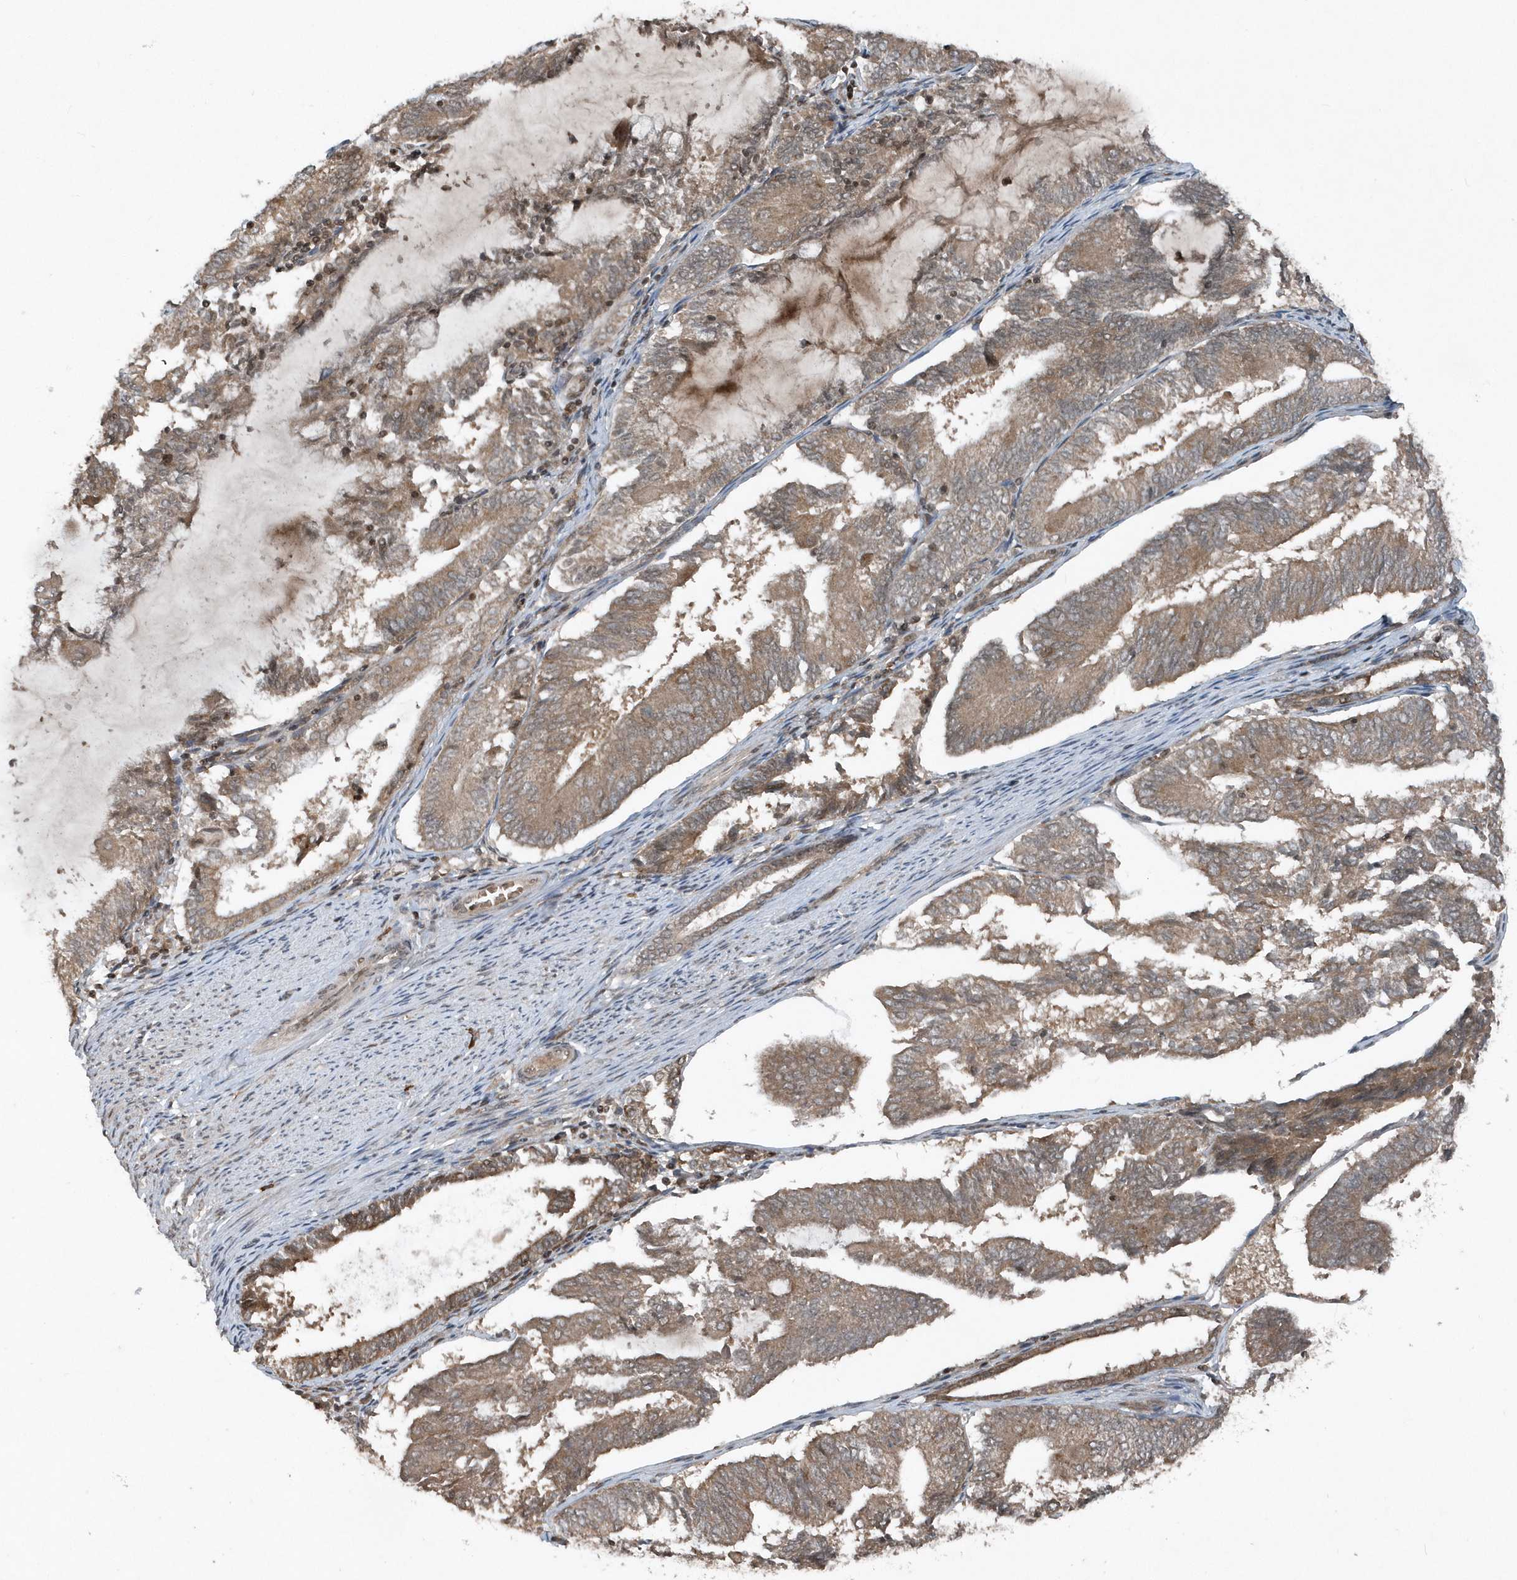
{"staining": {"intensity": "moderate", "quantity": ">75%", "location": "cytoplasmic/membranous"}, "tissue": "endometrial cancer", "cell_type": "Tumor cells", "image_type": "cancer", "snomed": [{"axis": "morphology", "description": "Adenocarcinoma, NOS"}, {"axis": "topography", "description": "Endometrium"}], "caption": "Tumor cells reveal moderate cytoplasmic/membranous staining in about >75% of cells in endometrial cancer.", "gene": "EIF2B1", "patient": {"sex": "female", "age": 81}}